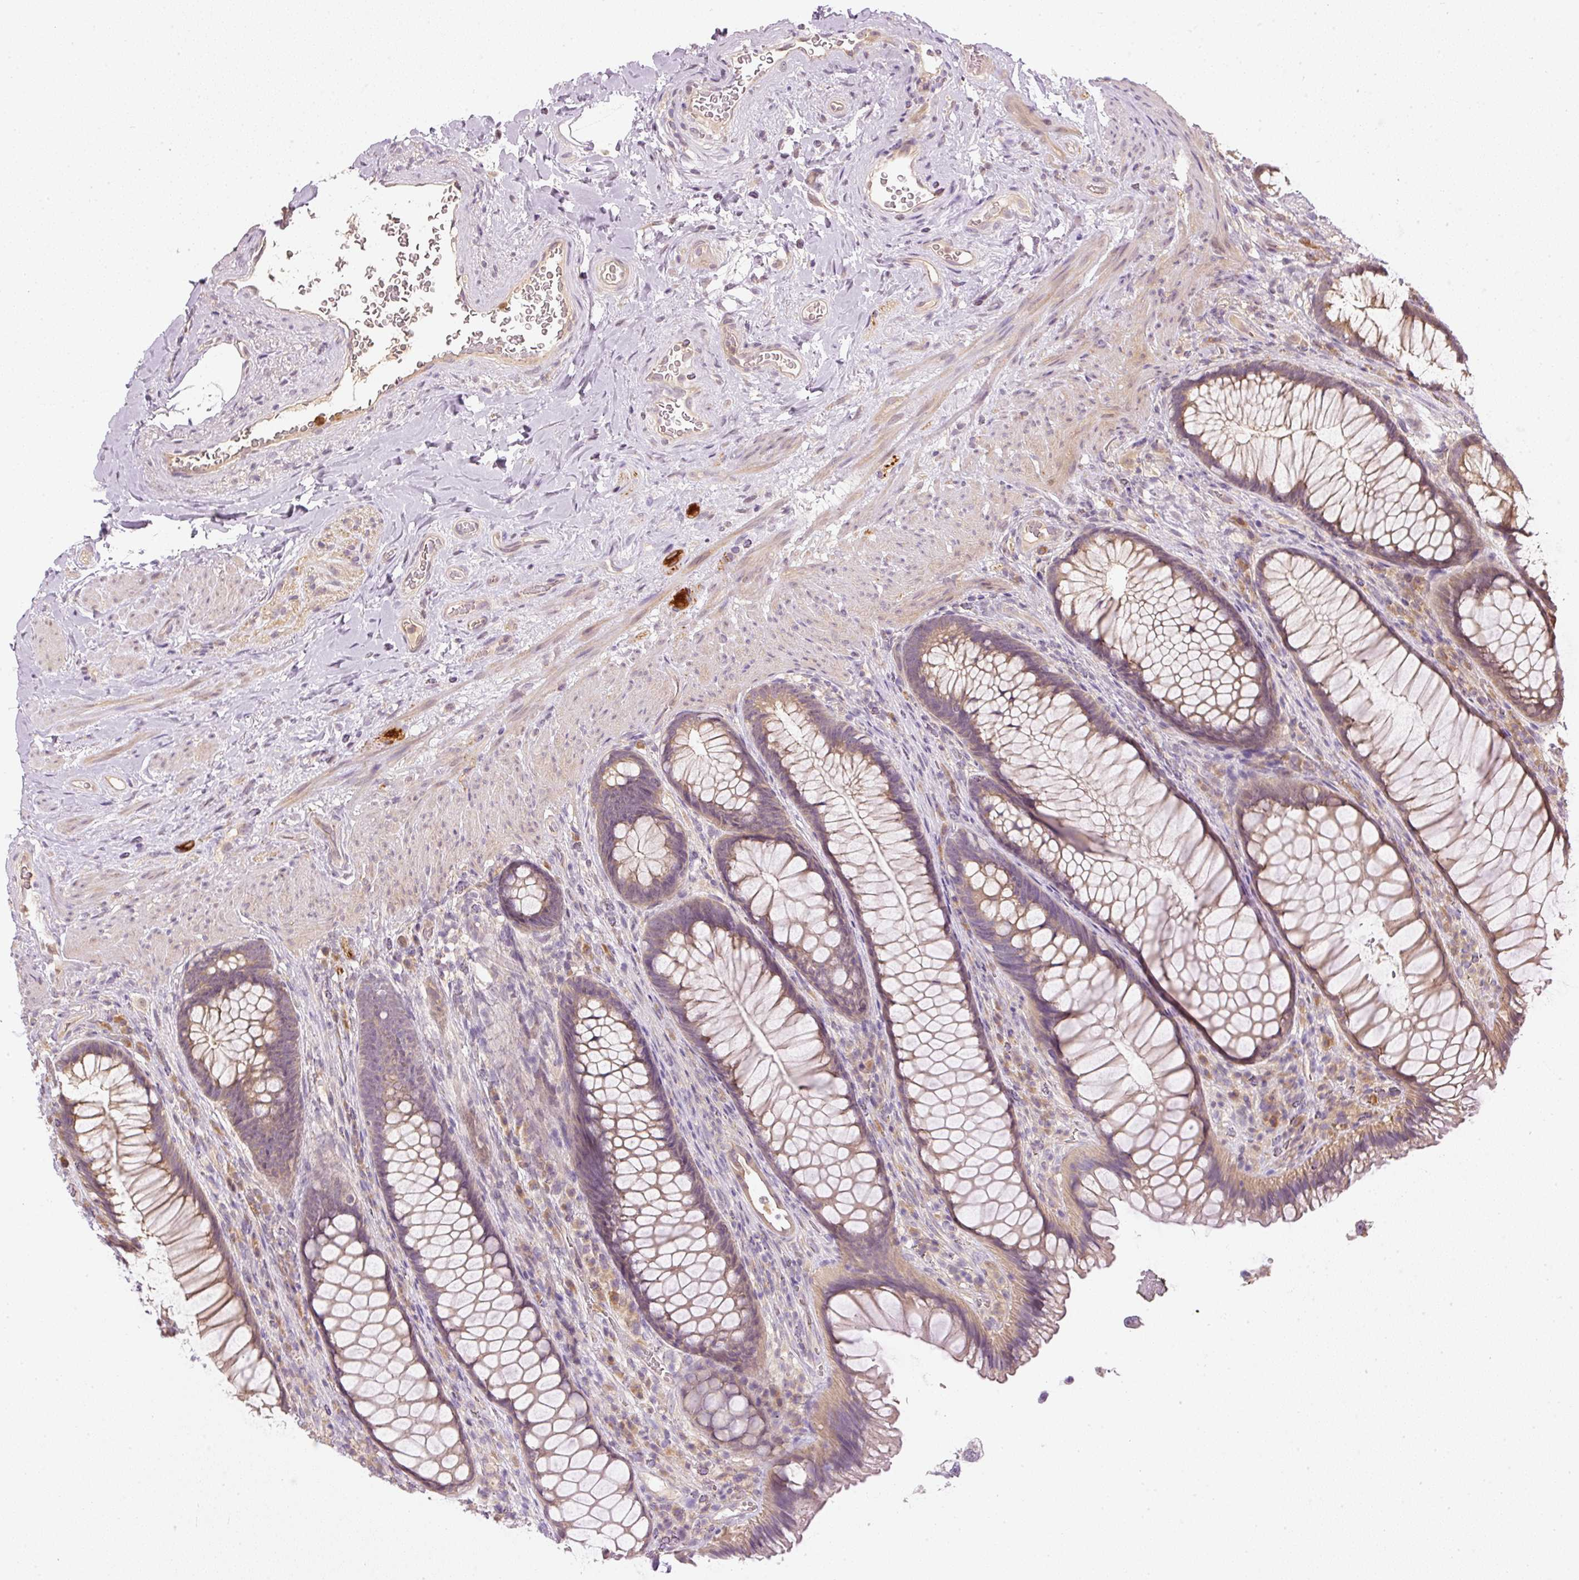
{"staining": {"intensity": "moderate", "quantity": "25%-75%", "location": "cytoplasmic/membranous"}, "tissue": "rectum", "cell_type": "Glandular cells", "image_type": "normal", "snomed": [{"axis": "morphology", "description": "Normal tissue, NOS"}, {"axis": "topography", "description": "Rectum"}], "caption": "Human rectum stained for a protein (brown) reveals moderate cytoplasmic/membranous positive expression in approximately 25%-75% of glandular cells.", "gene": "CTTNBP2", "patient": {"sex": "male", "age": 53}}